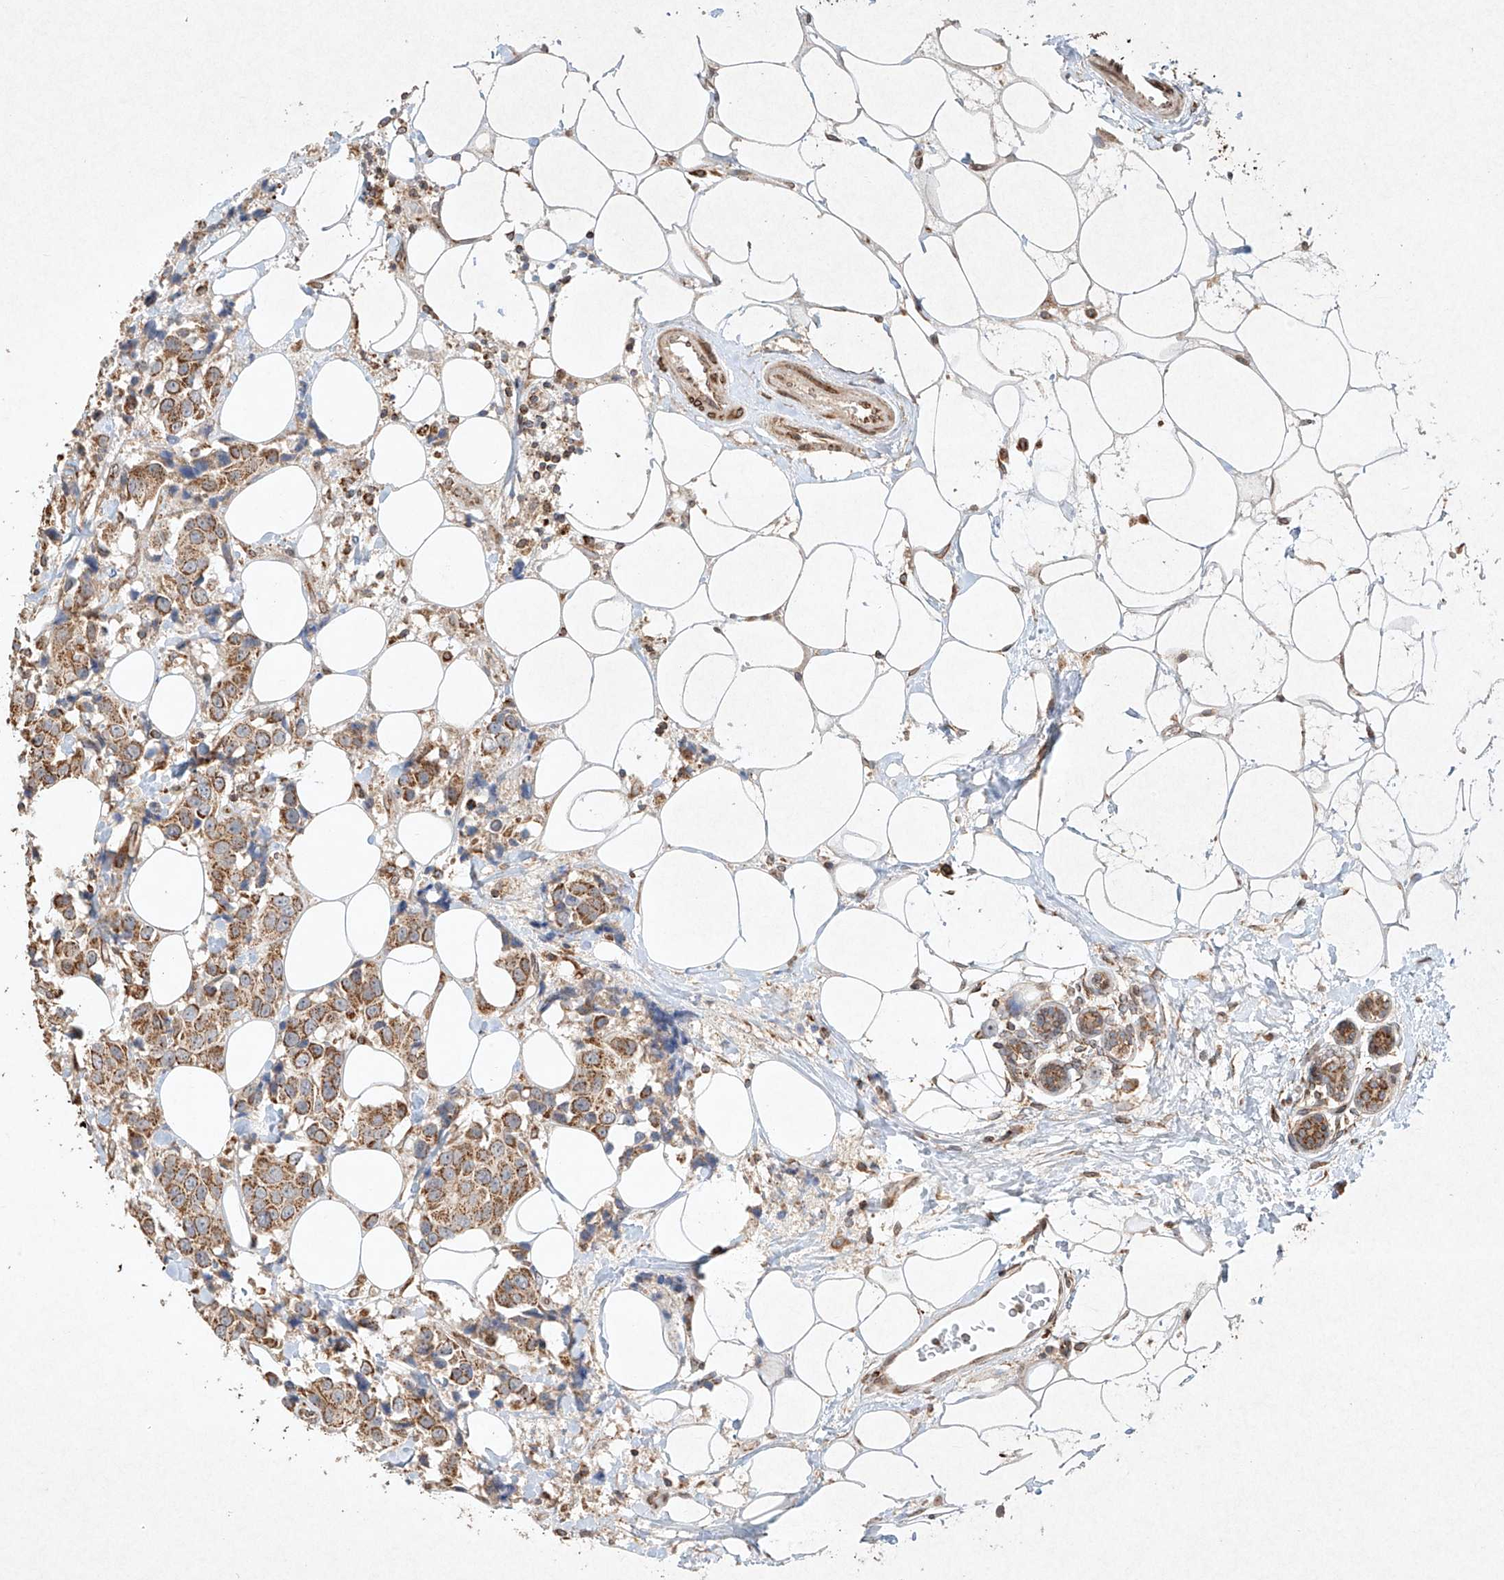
{"staining": {"intensity": "moderate", "quantity": ">75%", "location": "cytoplasmic/membranous"}, "tissue": "breast cancer", "cell_type": "Tumor cells", "image_type": "cancer", "snomed": [{"axis": "morphology", "description": "Normal tissue, NOS"}, {"axis": "morphology", "description": "Duct carcinoma"}, {"axis": "topography", "description": "Breast"}], "caption": "A brown stain shows moderate cytoplasmic/membranous positivity of a protein in human breast cancer (infiltrating ductal carcinoma) tumor cells. (DAB = brown stain, brightfield microscopy at high magnification).", "gene": "SEMA3B", "patient": {"sex": "female", "age": 39}}